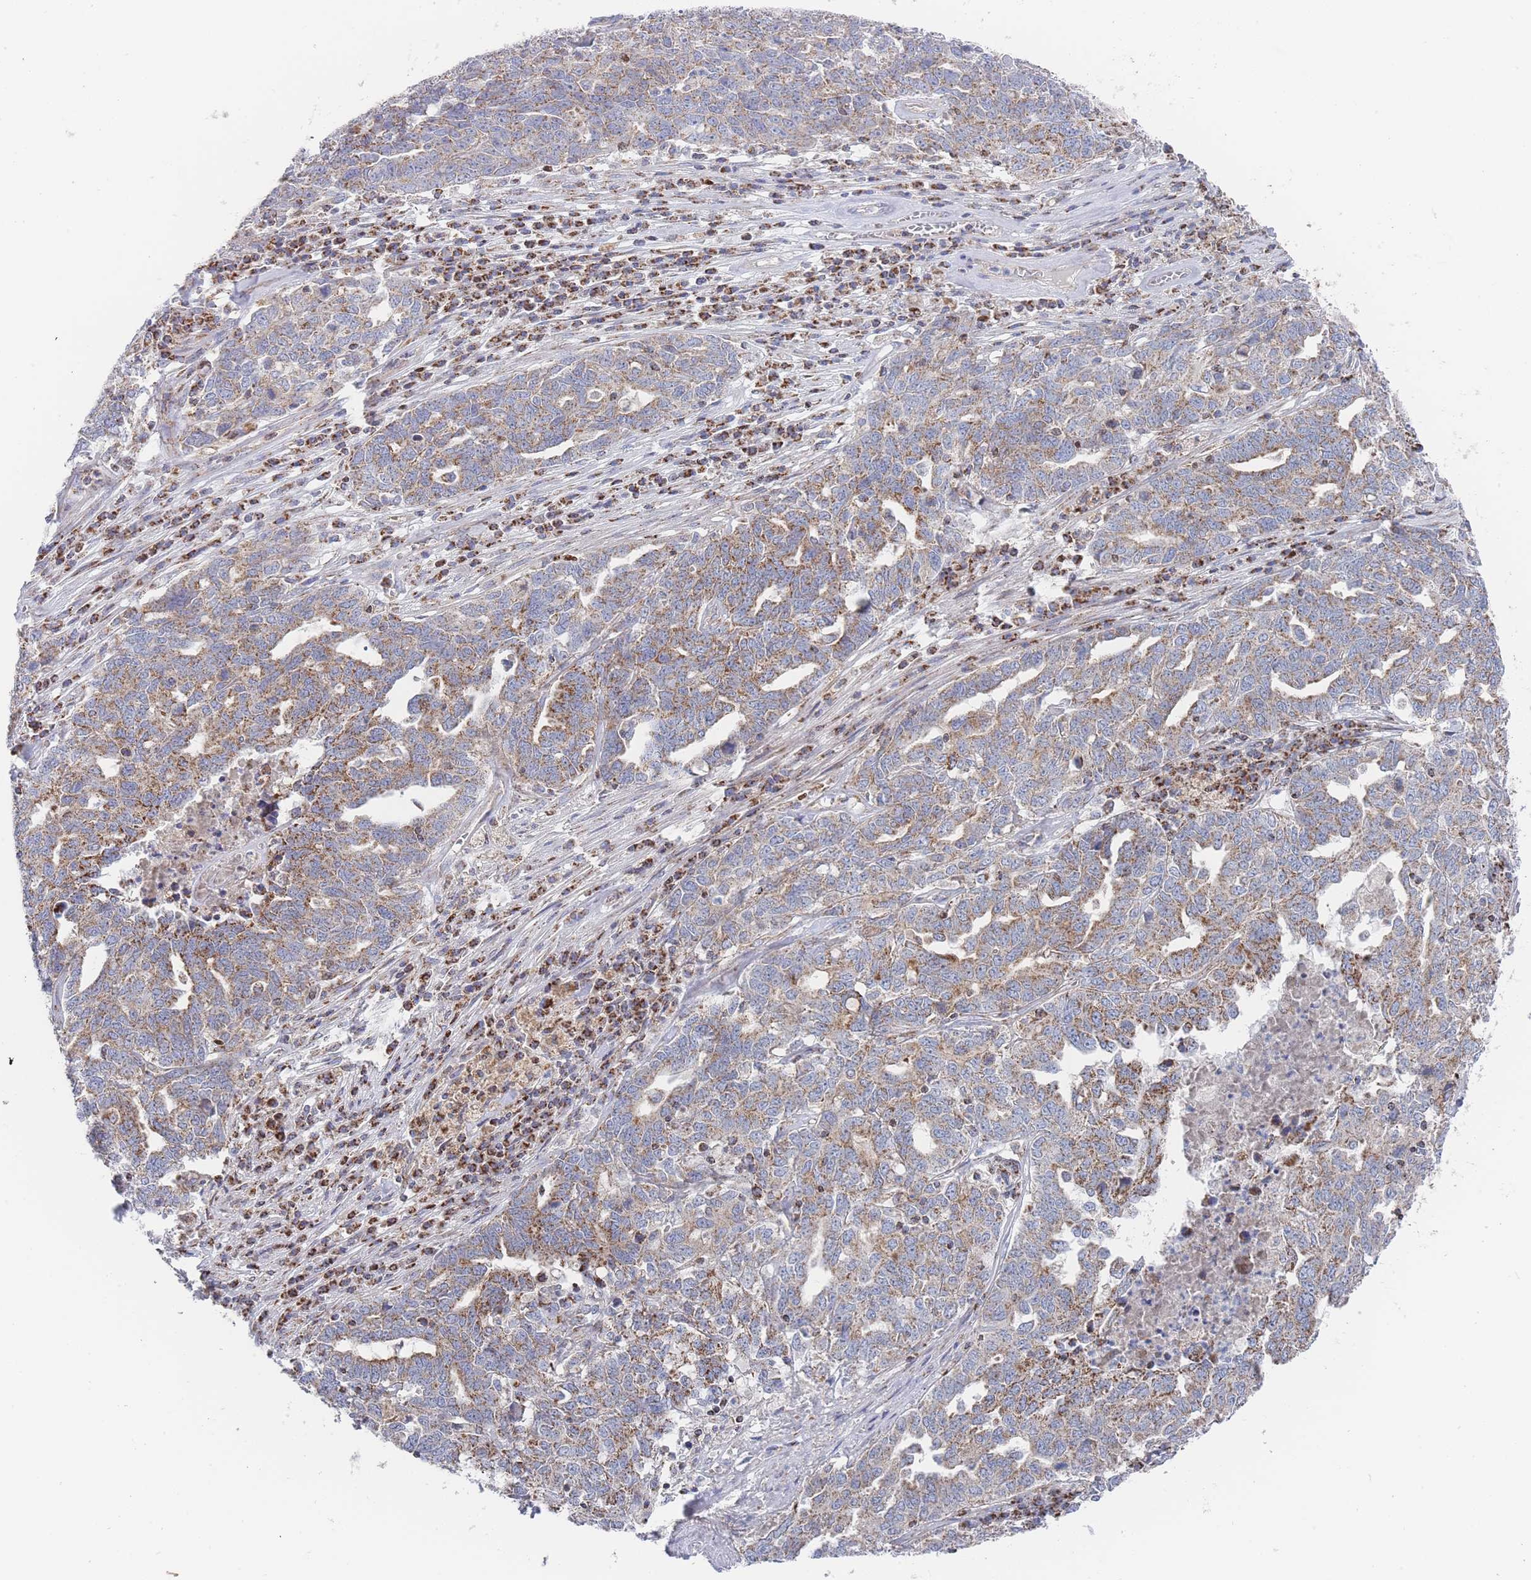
{"staining": {"intensity": "moderate", "quantity": ">75%", "location": "cytoplasmic/membranous"}, "tissue": "ovarian cancer", "cell_type": "Tumor cells", "image_type": "cancer", "snomed": [{"axis": "morphology", "description": "Carcinoma, endometroid"}, {"axis": "topography", "description": "Ovary"}], "caption": "A medium amount of moderate cytoplasmic/membranous staining is seen in approximately >75% of tumor cells in ovarian endometroid carcinoma tissue.", "gene": "IKZF4", "patient": {"sex": "female", "age": 62}}